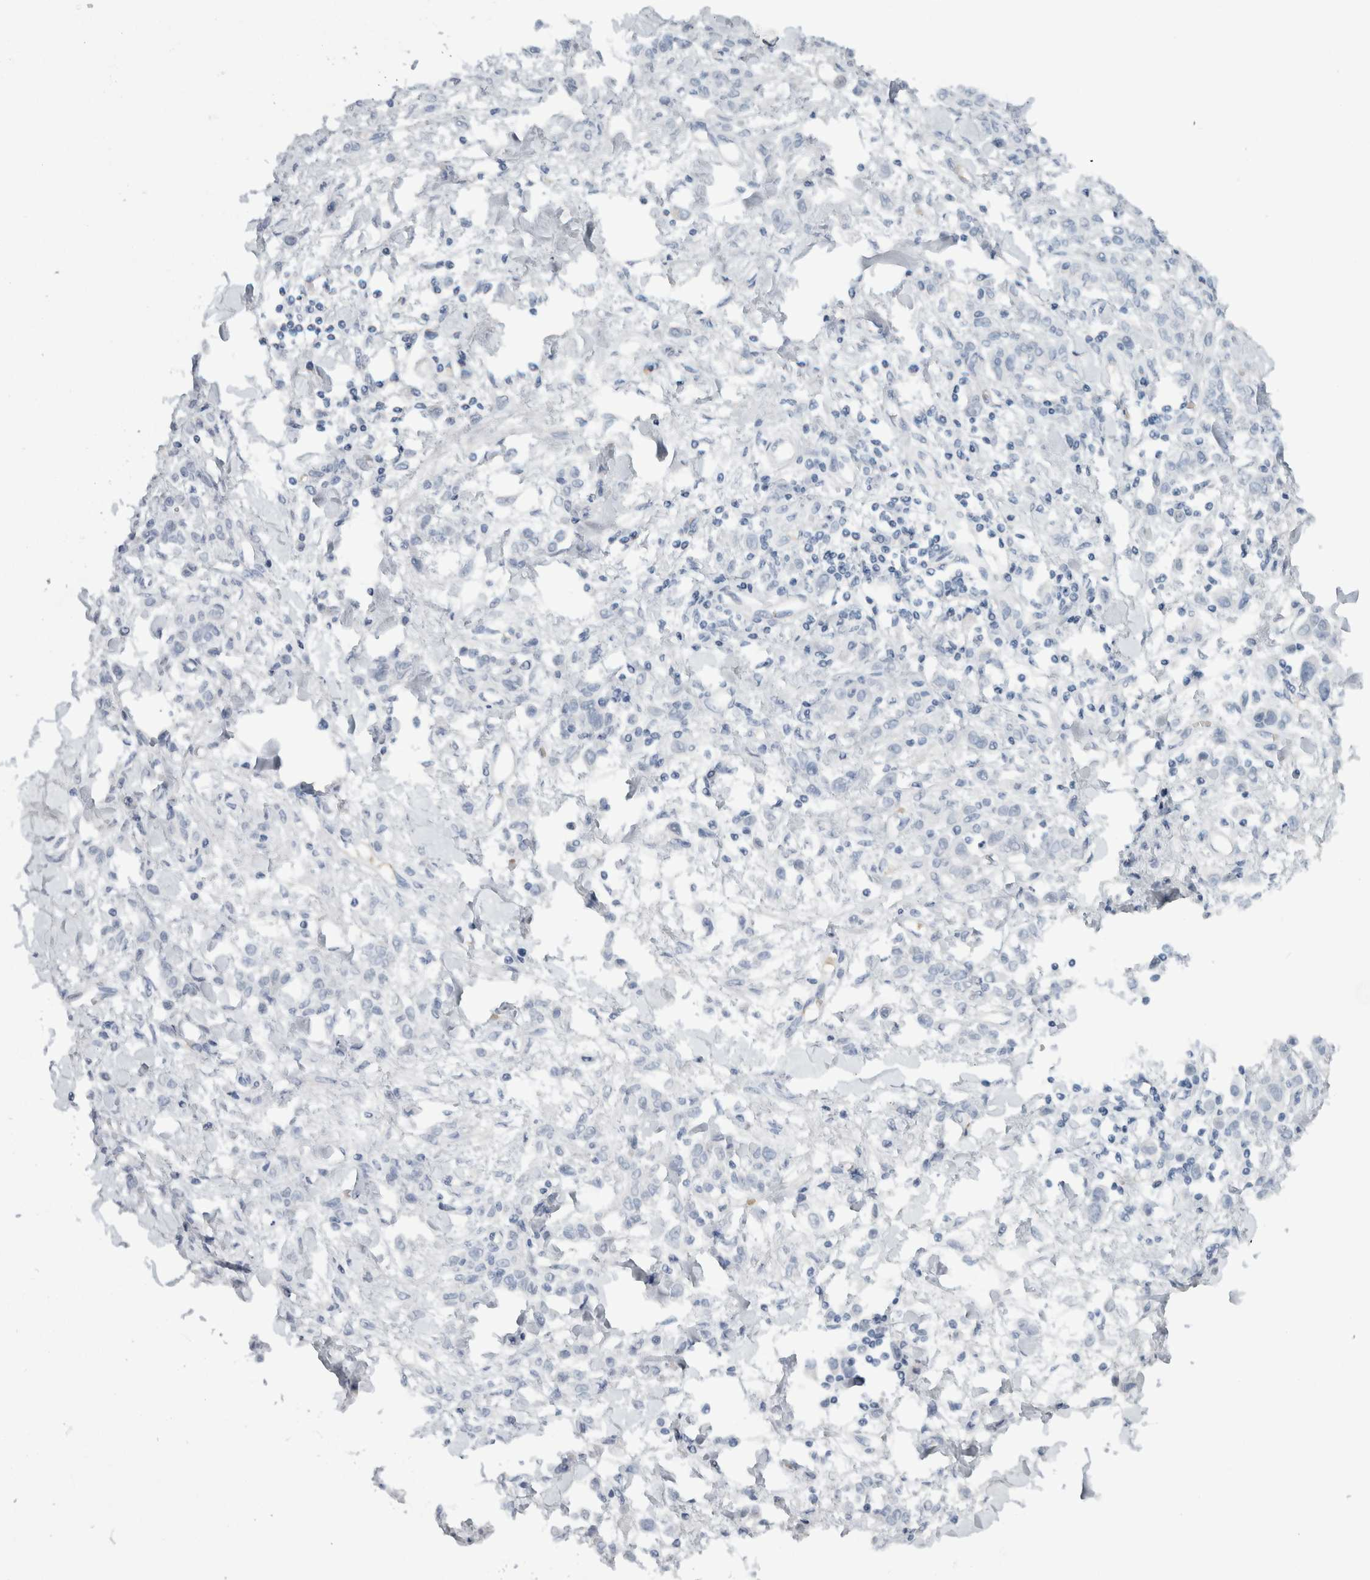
{"staining": {"intensity": "negative", "quantity": "none", "location": "none"}, "tissue": "stomach cancer", "cell_type": "Tumor cells", "image_type": "cancer", "snomed": [{"axis": "morphology", "description": "Normal tissue, NOS"}, {"axis": "morphology", "description": "Adenocarcinoma, NOS"}, {"axis": "topography", "description": "Stomach"}], "caption": "Protein analysis of stomach cancer (adenocarcinoma) displays no significant positivity in tumor cells.", "gene": "FMR1NB", "patient": {"sex": "male", "age": 82}}